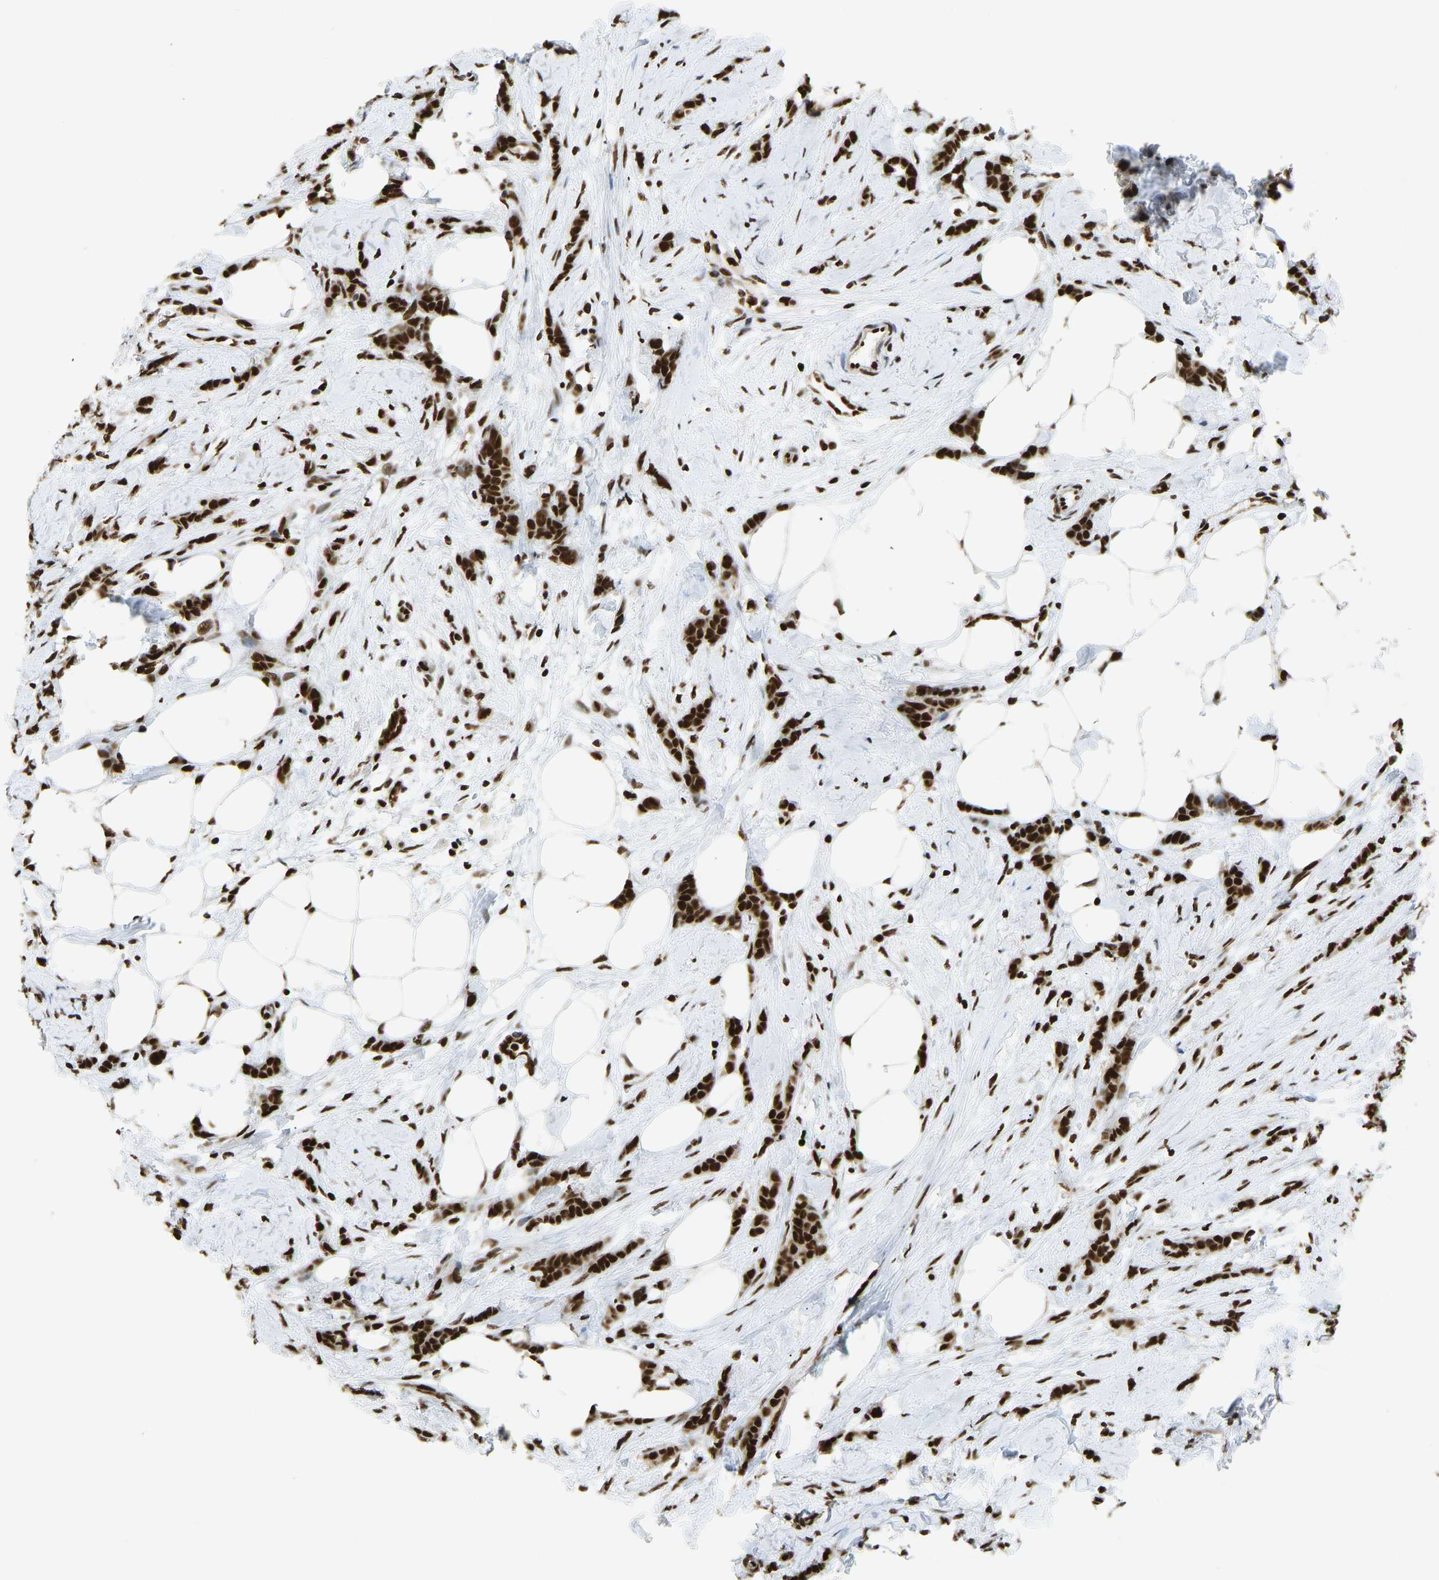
{"staining": {"intensity": "strong", "quantity": ">75%", "location": "nuclear"}, "tissue": "breast cancer", "cell_type": "Tumor cells", "image_type": "cancer", "snomed": [{"axis": "morphology", "description": "Lobular carcinoma, in situ"}, {"axis": "morphology", "description": "Lobular carcinoma"}, {"axis": "topography", "description": "Breast"}], "caption": "There is high levels of strong nuclear staining in tumor cells of breast cancer (lobular carcinoma in situ), as demonstrated by immunohistochemical staining (brown color).", "gene": "ZSCAN20", "patient": {"sex": "female", "age": 41}}